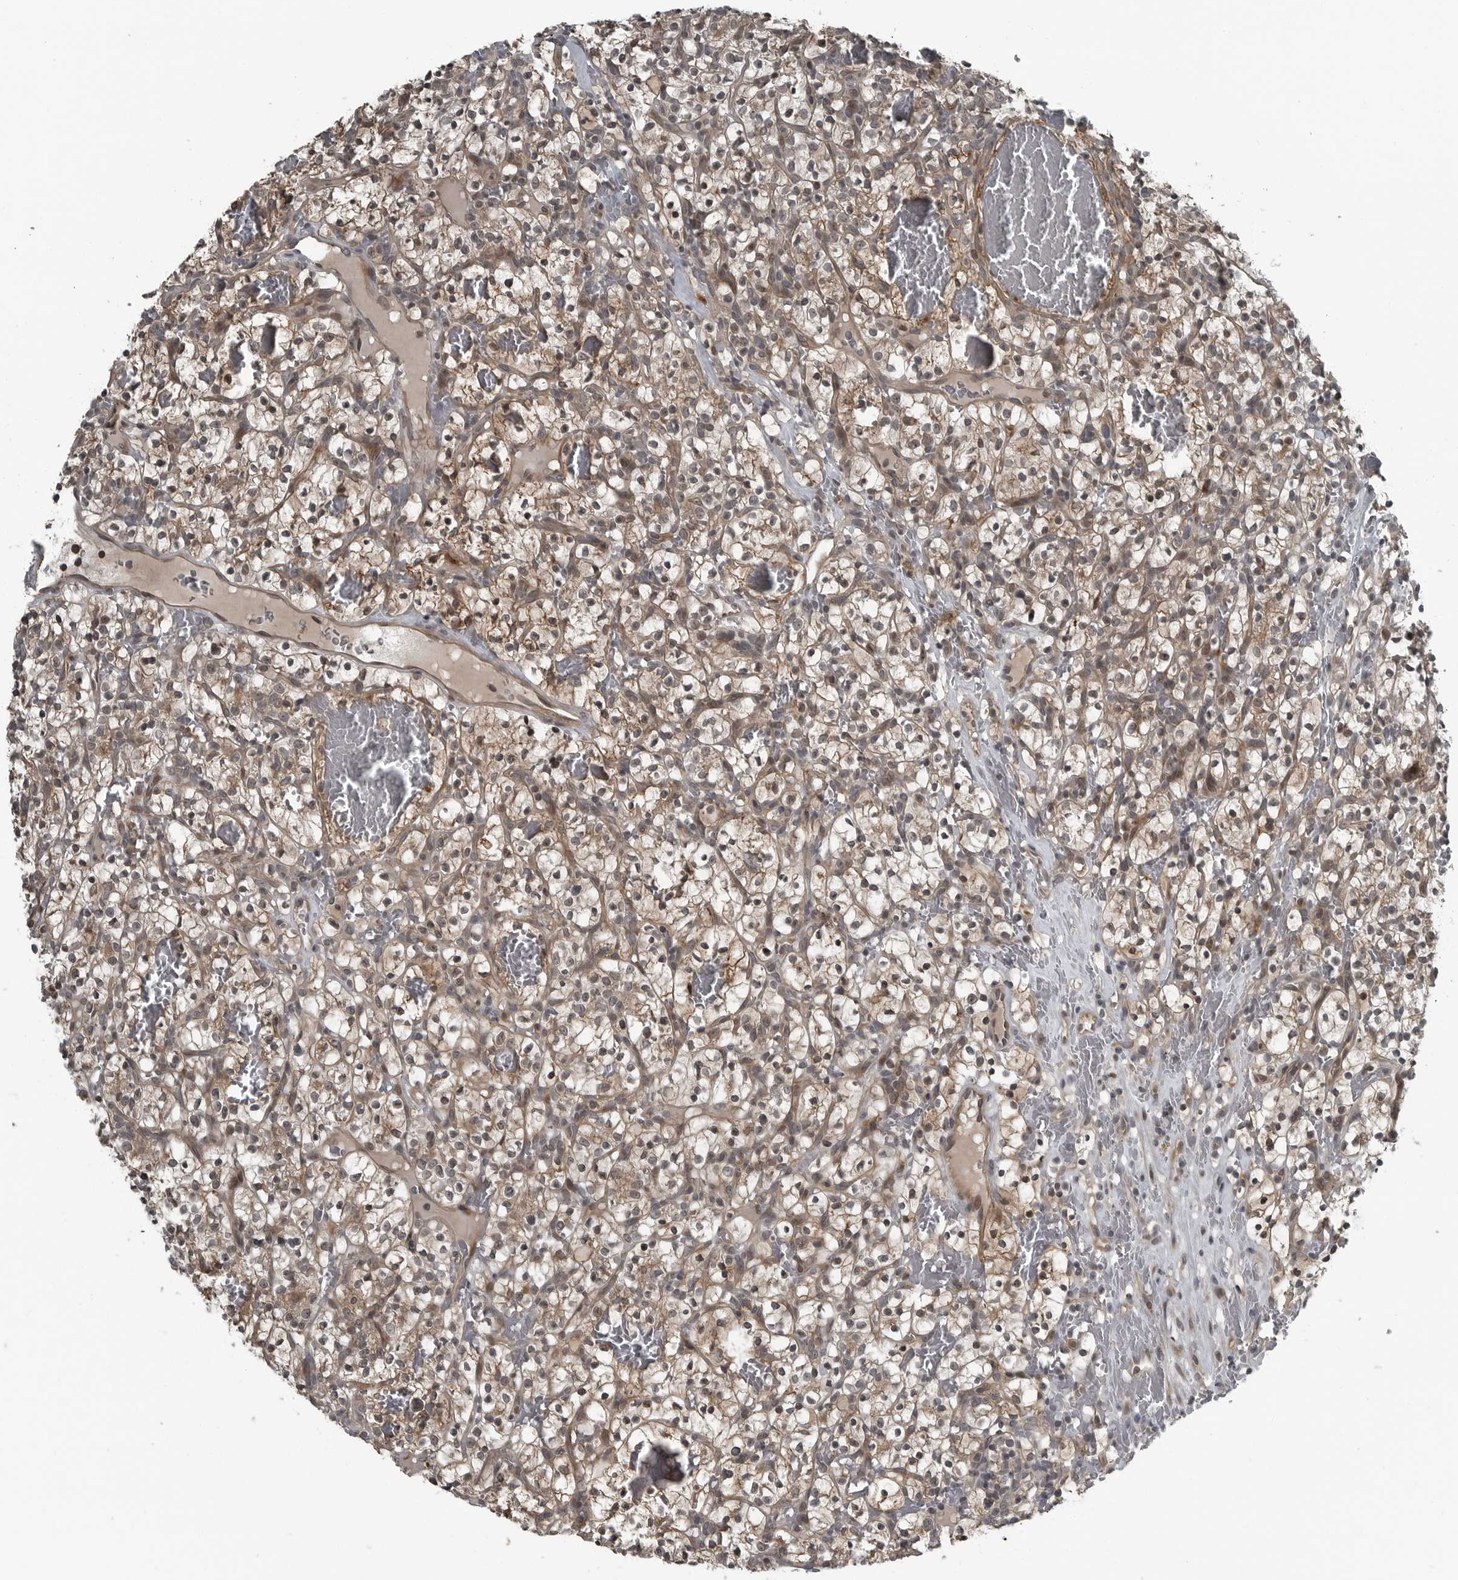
{"staining": {"intensity": "weak", "quantity": "25%-75%", "location": "cytoplasmic/membranous,nuclear"}, "tissue": "renal cancer", "cell_type": "Tumor cells", "image_type": "cancer", "snomed": [{"axis": "morphology", "description": "Adenocarcinoma, NOS"}, {"axis": "topography", "description": "Kidney"}], "caption": "A brown stain shows weak cytoplasmic/membranous and nuclear expression of a protein in renal cancer tumor cells.", "gene": "GAK", "patient": {"sex": "female", "age": 57}}